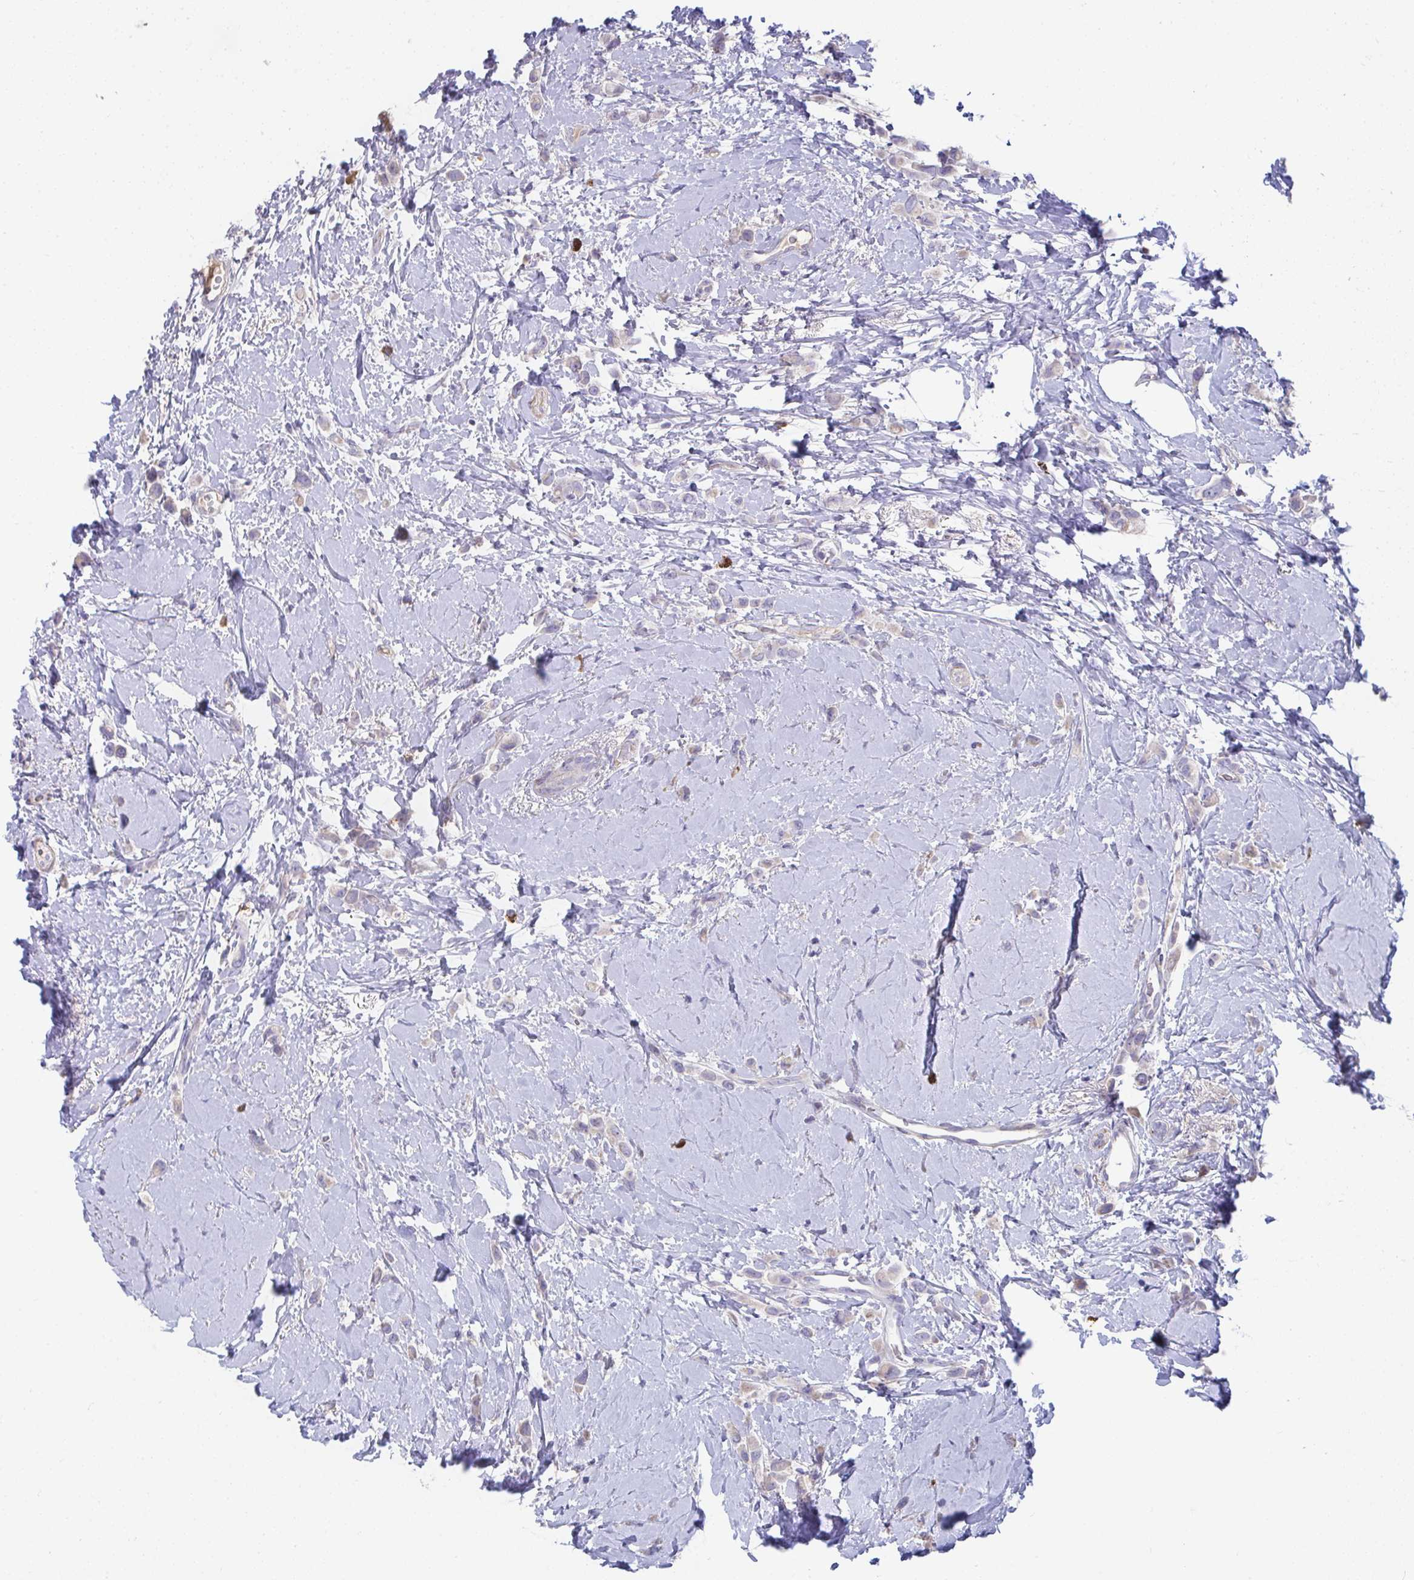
{"staining": {"intensity": "negative", "quantity": "none", "location": "none"}, "tissue": "breast cancer", "cell_type": "Tumor cells", "image_type": "cancer", "snomed": [{"axis": "morphology", "description": "Lobular carcinoma"}, {"axis": "topography", "description": "Breast"}], "caption": "An immunohistochemistry (IHC) image of breast cancer (lobular carcinoma) is shown. There is no staining in tumor cells of breast cancer (lobular carcinoma). The staining is performed using DAB (3,3'-diaminobenzidine) brown chromogen with nuclei counter-stained in using hematoxylin.", "gene": "PIGZ", "patient": {"sex": "female", "age": 66}}